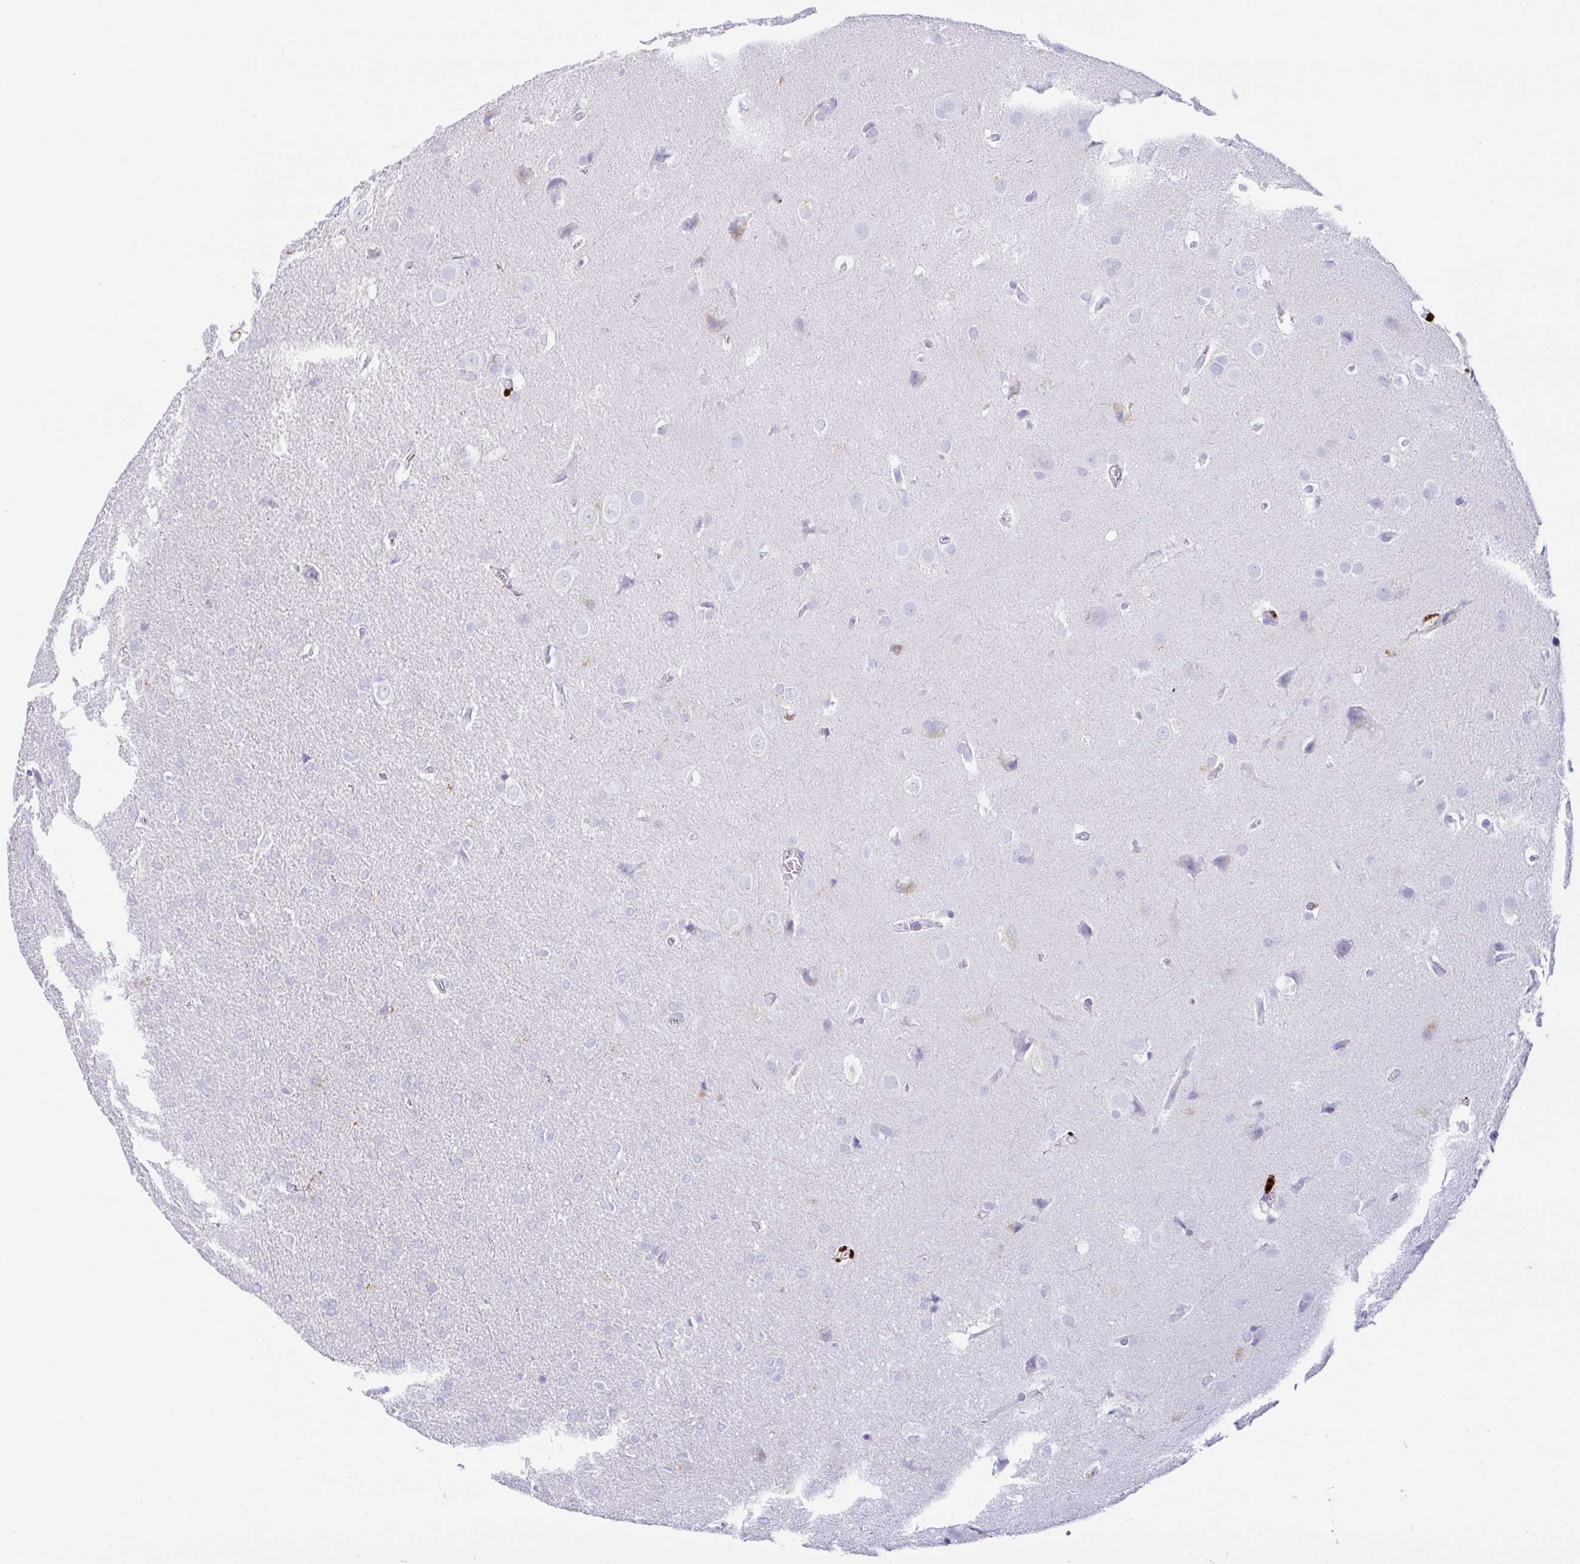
{"staining": {"intensity": "negative", "quantity": "none", "location": "none"}, "tissue": "glioma", "cell_type": "Tumor cells", "image_type": "cancer", "snomed": [{"axis": "morphology", "description": "Glioma, malignant, Low grade"}, {"axis": "topography", "description": "Brain"}], "caption": "Immunohistochemical staining of glioma displays no significant positivity in tumor cells.", "gene": "PAX8", "patient": {"sex": "female", "age": 32}}